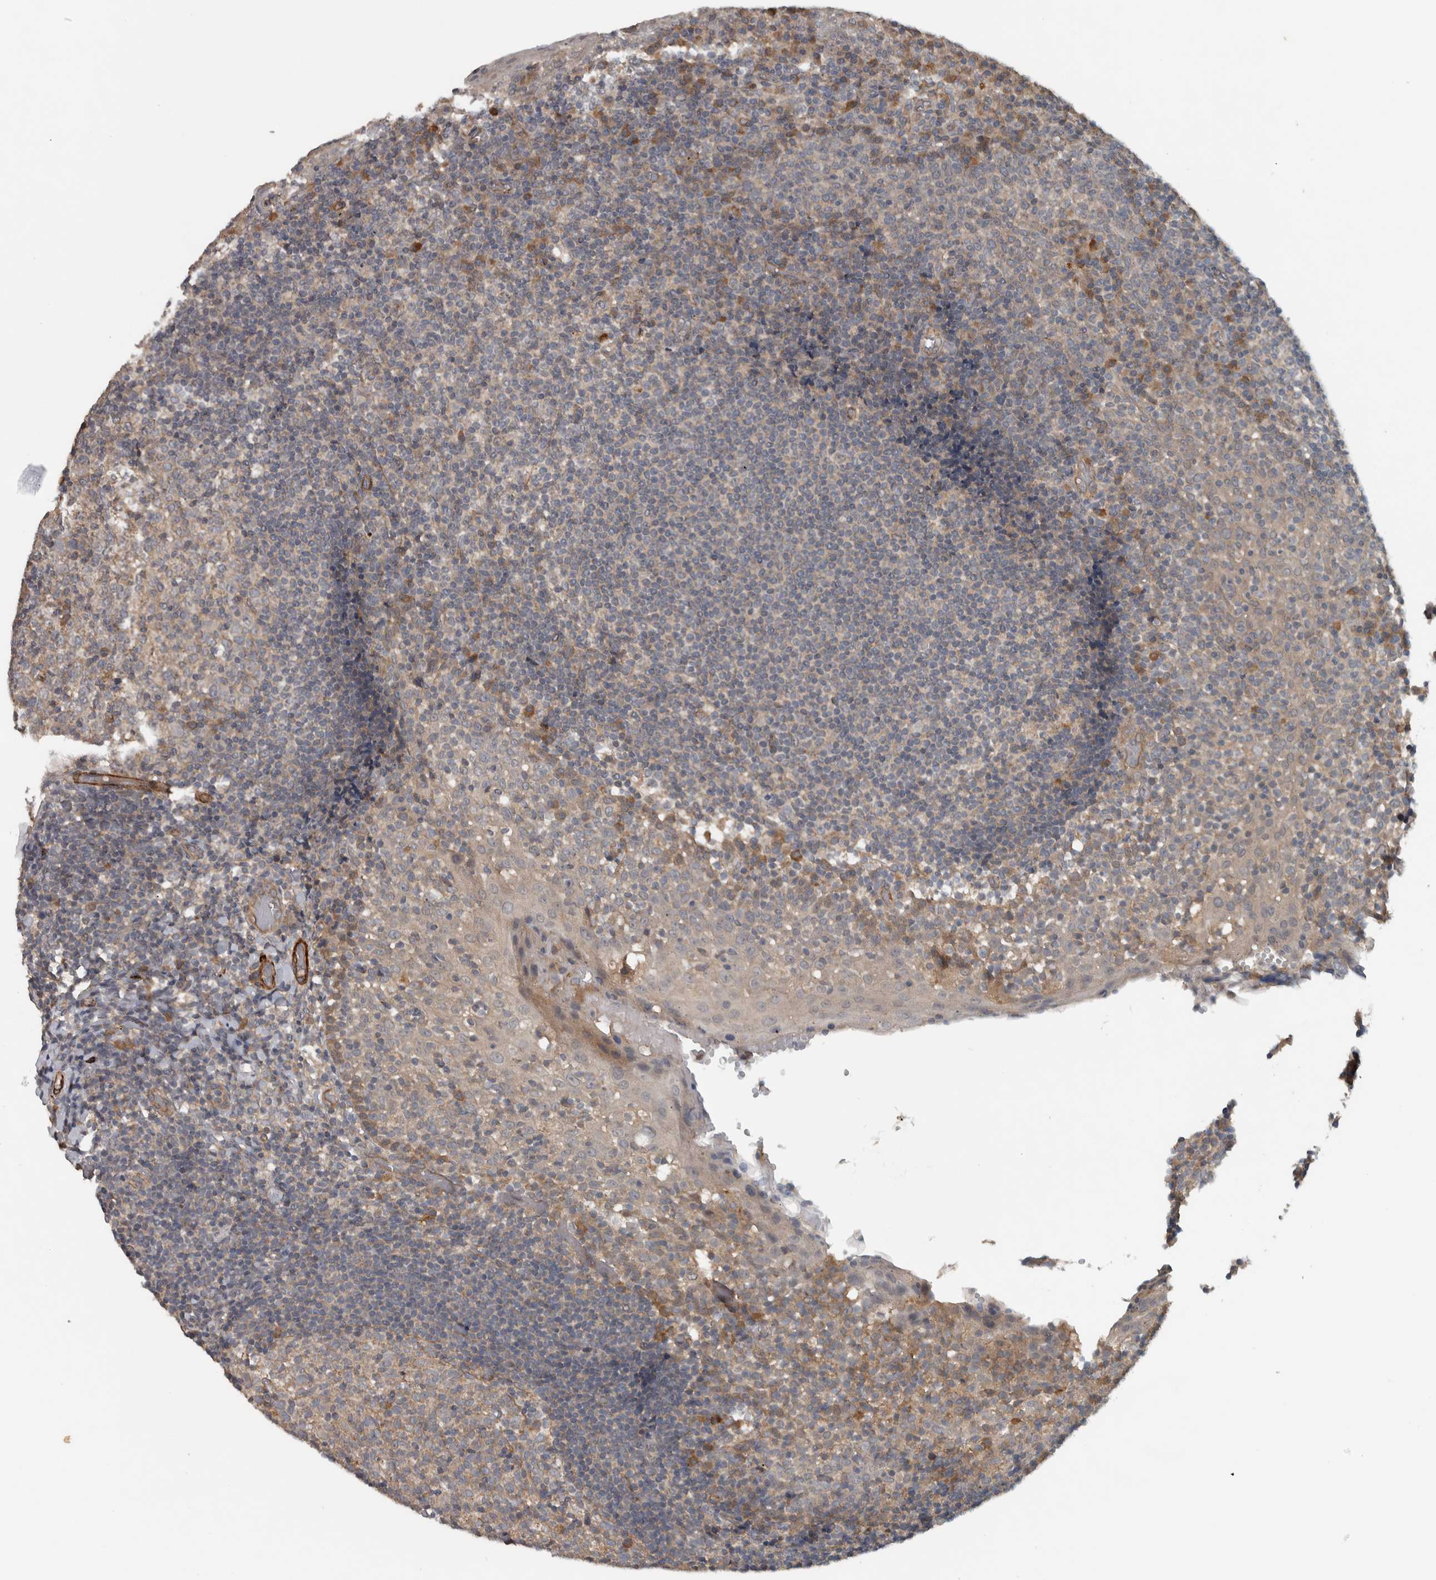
{"staining": {"intensity": "negative", "quantity": "none", "location": "none"}, "tissue": "tonsil", "cell_type": "Germinal center cells", "image_type": "normal", "snomed": [{"axis": "morphology", "description": "Normal tissue, NOS"}, {"axis": "topography", "description": "Tonsil"}], "caption": "High magnification brightfield microscopy of normal tonsil stained with DAB (3,3'-diaminobenzidine) (brown) and counterstained with hematoxylin (blue): germinal center cells show no significant positivity. (DAB (3,3'-diaminobenzidine) immunohistochemistry (IHC), high magnification).", "gene": "LBHD1", "patient": {"sex": "female", "age": 19}}